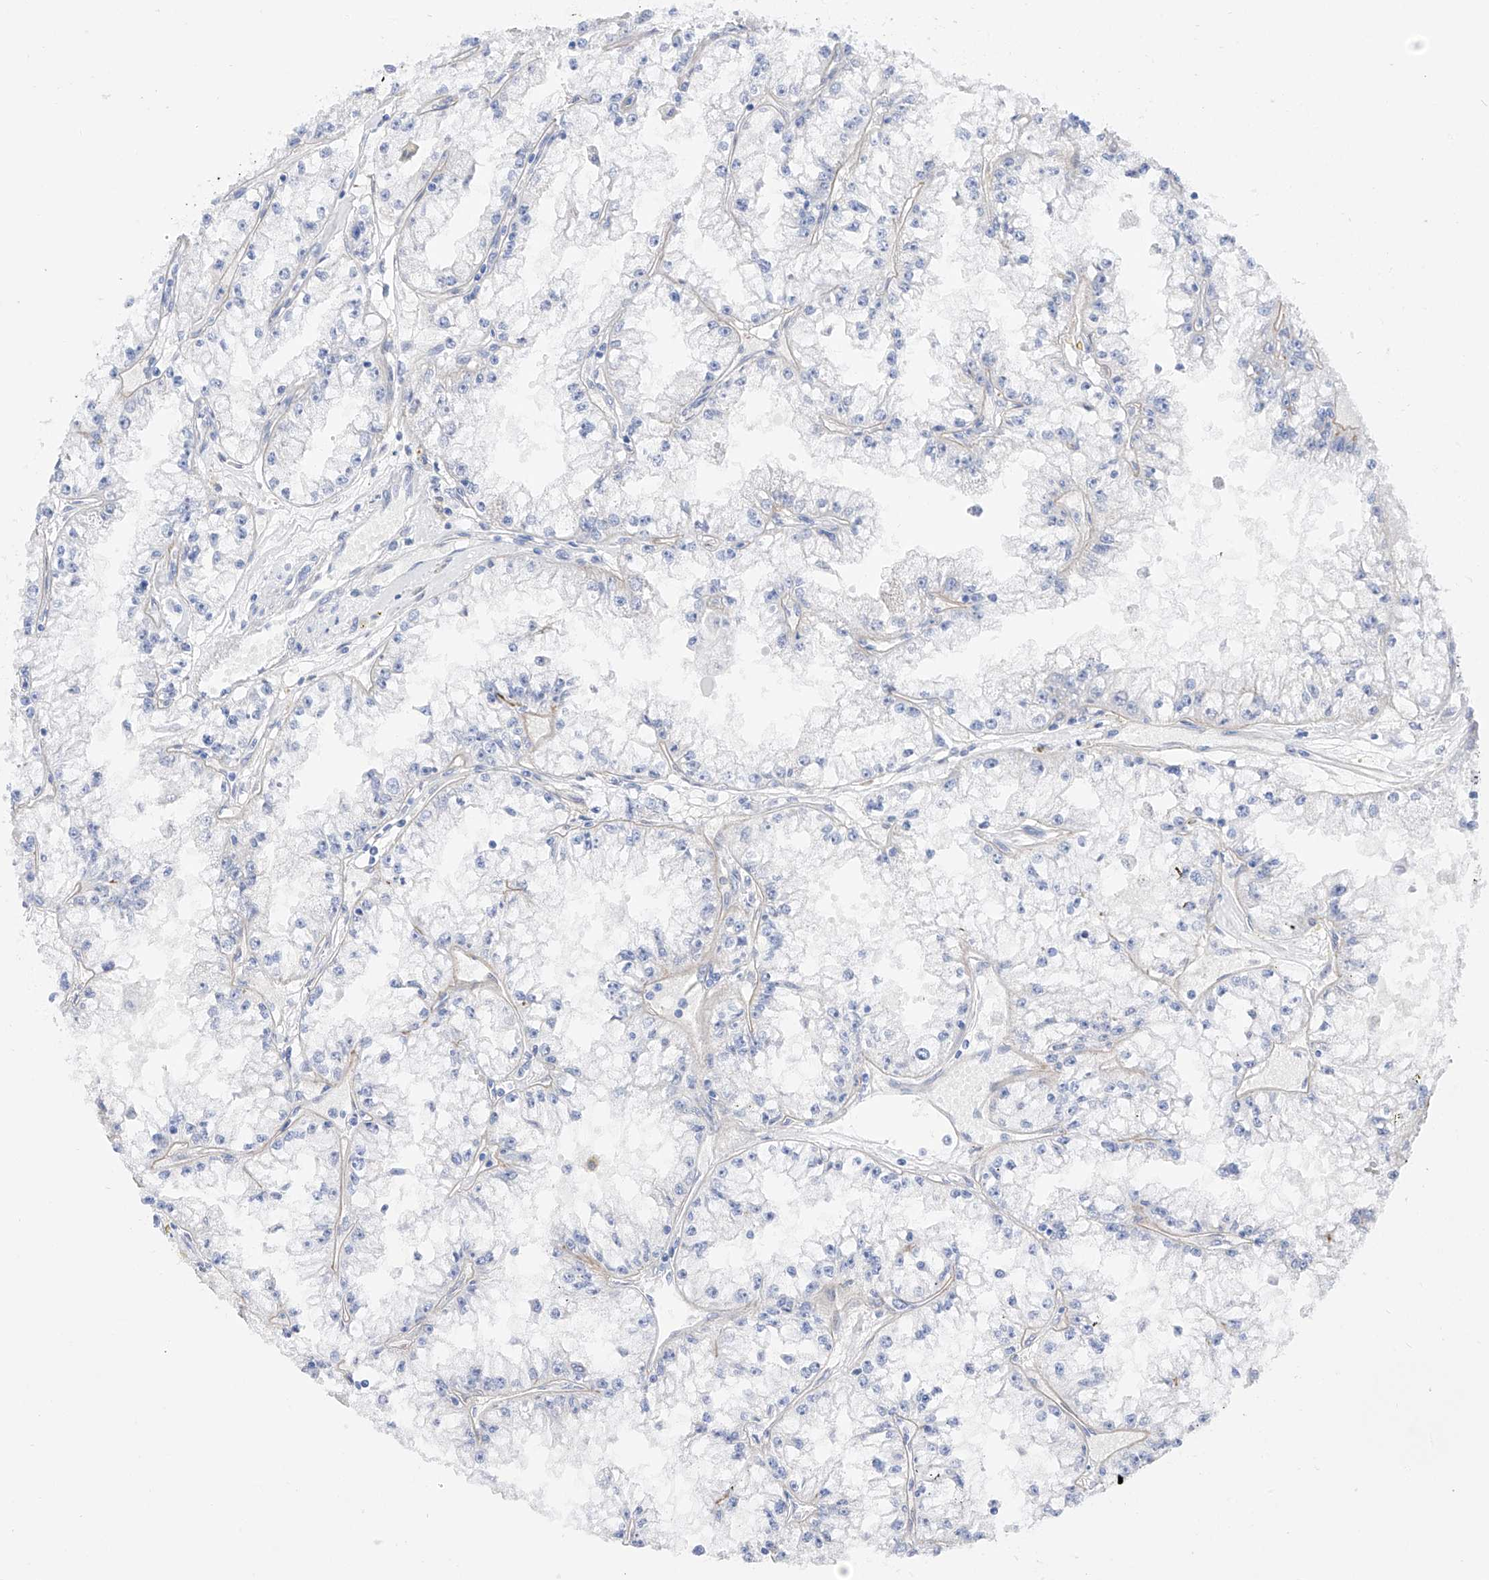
{"staining": {"intensity": "negative", "quantity": "none", "location": "none"}, "tissue": "renal cancer", "cell_type": "Tumor cells", "image_type": "cancer", "snomed": [{"axis": "morphology", "description": "Adenocarcinoma, NOS"}, {"axis": "topography", "description": "Kidney"}], "caption": "Photomicrograph shows no protein staining in tumor cells of renal adenocarcinoma tissue.", "gene": "ZNF653", "patient": {"sex": "male", "age": 56}}